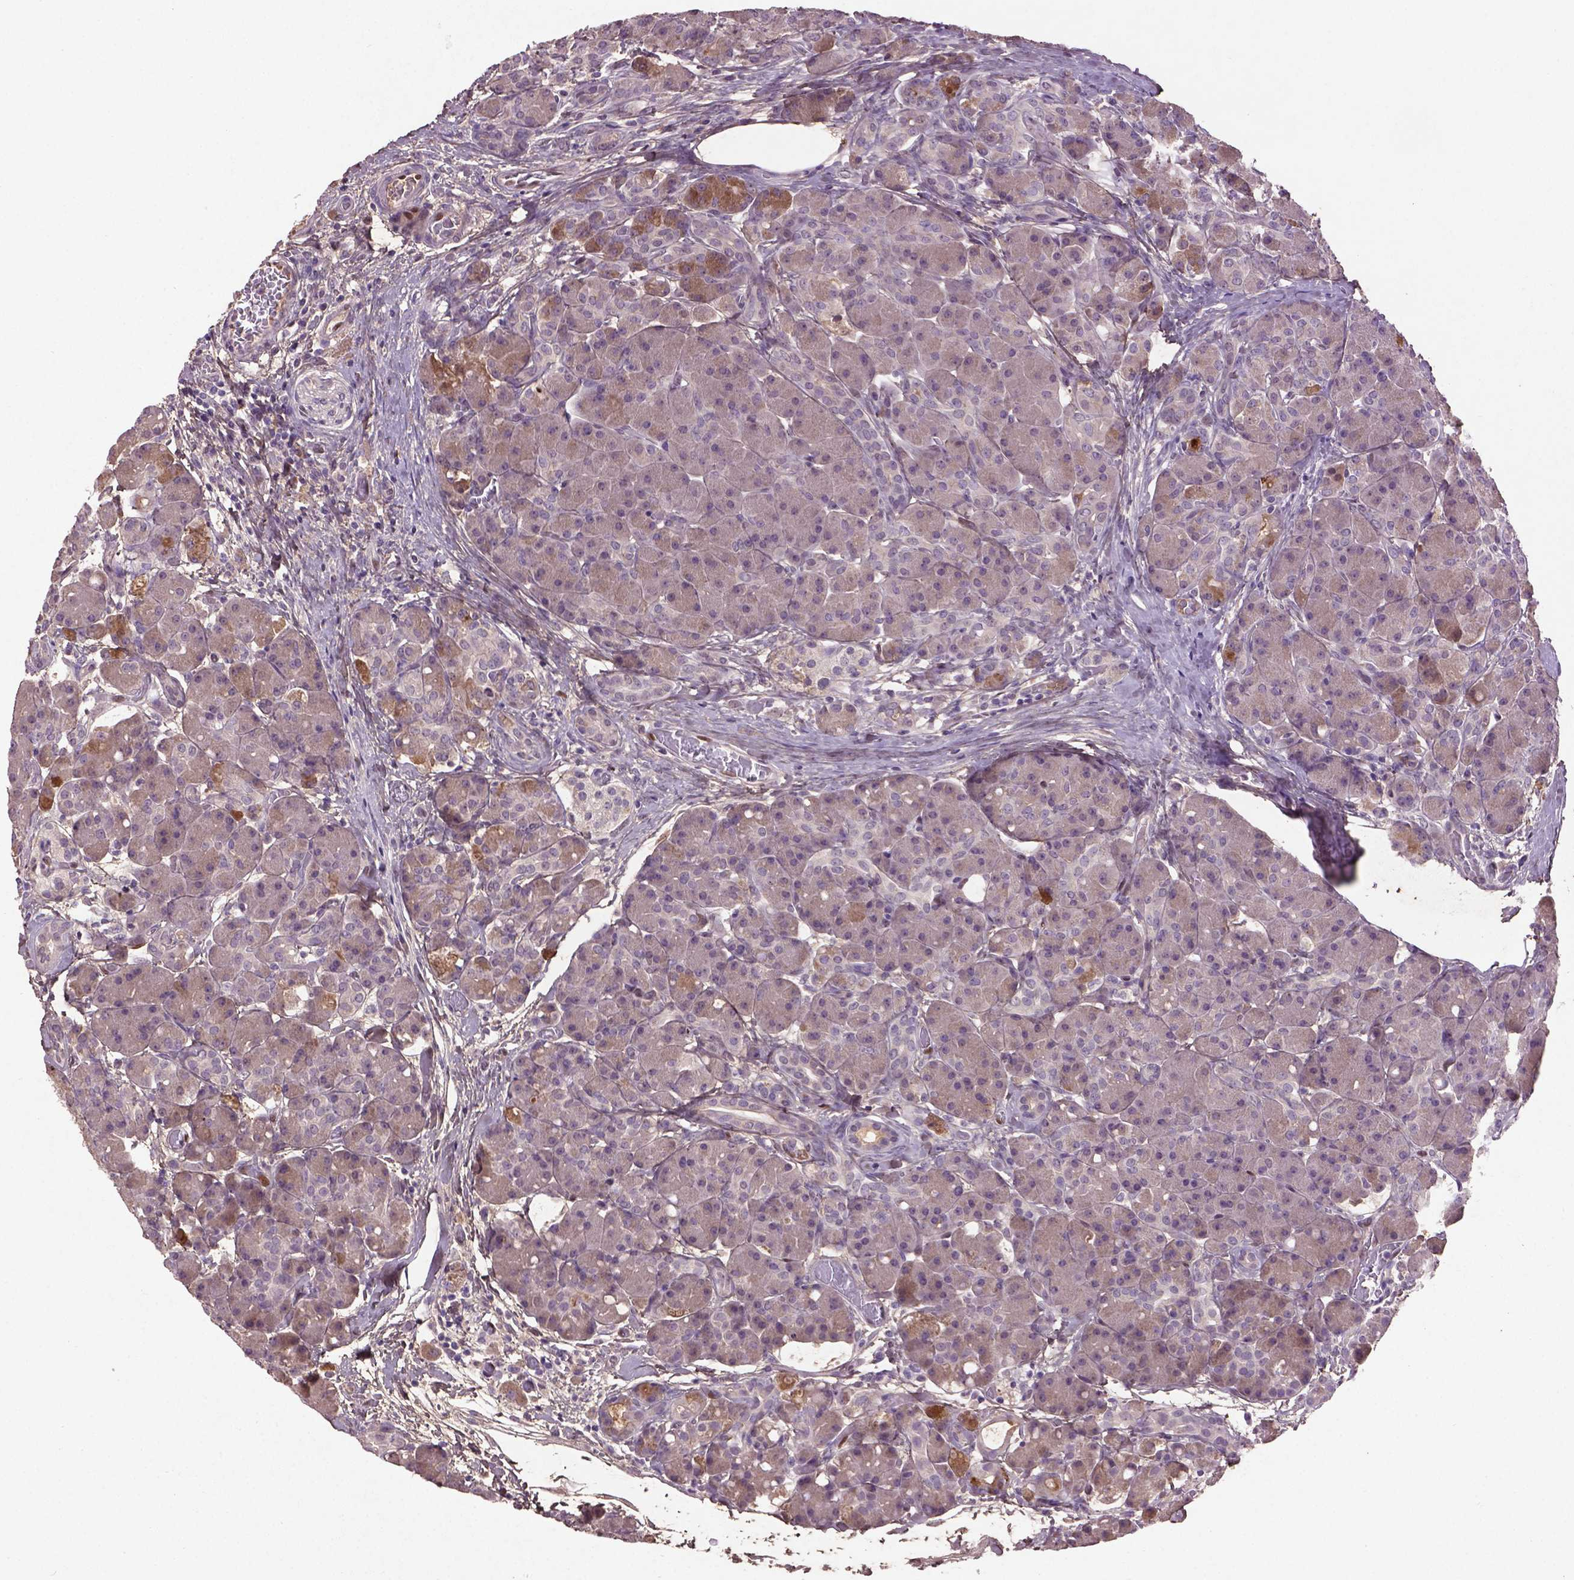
{"staining": {"intensity": "moderate", "quantity": "<25%", "location": "cytoplasmic/membranous"}, "tissue": "pancreas", "cell_type": "Exocrine glandular cells", "image_type": "normal", "snomed": [{"axis": "morphology", "description": "Normal tissue, NOS"}, {"axis": "topography", "description": "Pancreas"}], "caption": "The micrograph shows staining of benign pancreas, revealing moderate cytoplasmic/membranous protein positivity (brown color) within exocrine glandular cells. The staining was performed using DAB, with brown indicating positive protein expression. Nuclei are stained blue with hematoxylin.", "gene": "SOX17", "patient": {"sex": "male", "age": 55}}